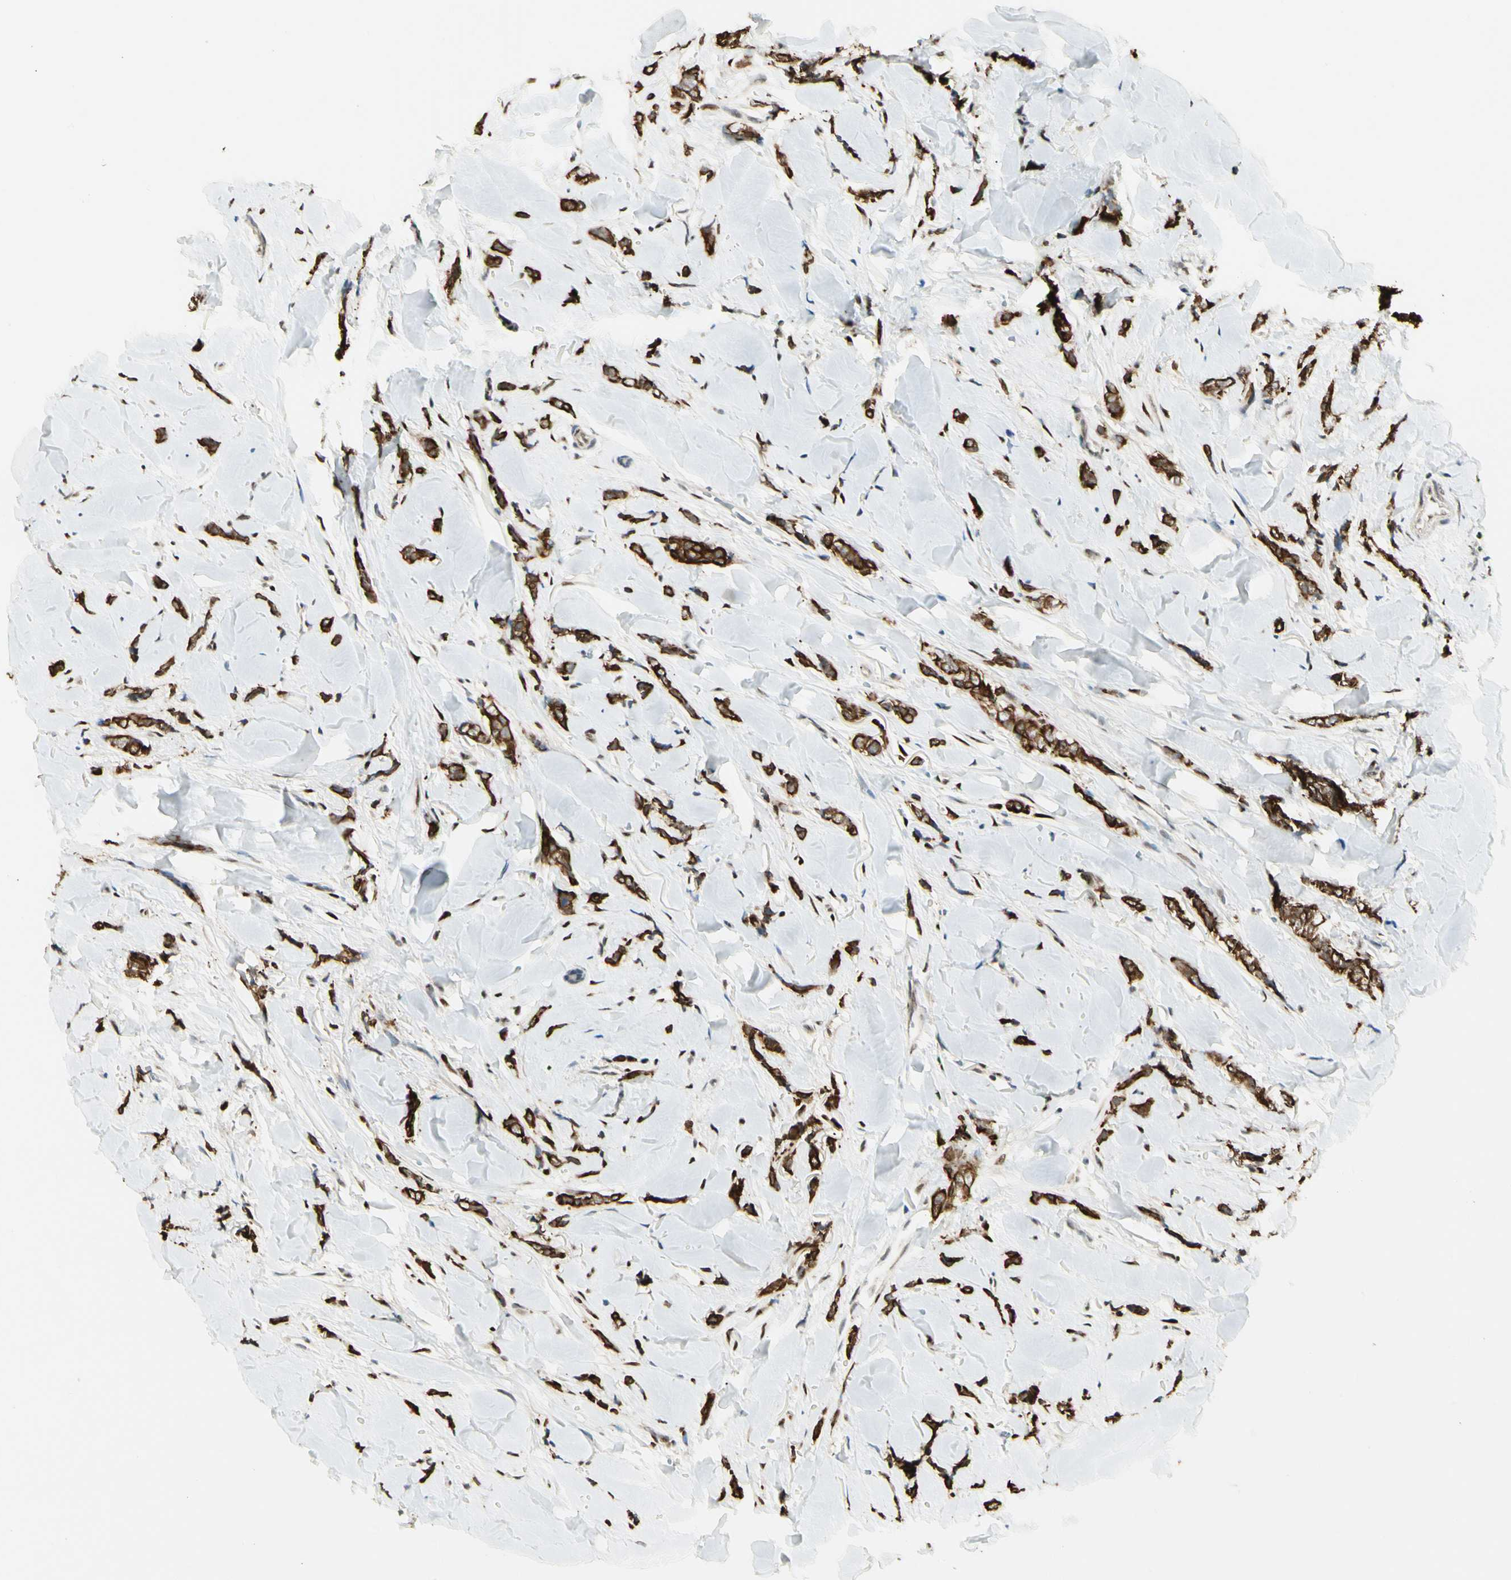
{"staining": {"intensity": "strong", "quantity": ">75%", "location": "cytoplasmic/membranous"}, "tissue": "breast cancer", "cell_type": "Tumor cells", "image_type": "cancer", "snomed": [{"axis": "morphology", "description": "Lobular carcinoma"}, {"axis": "topography", "description": "Skin"}, {"axis": "topography", "description": "Breast"}], "caption": "The micrograph exhibits immunohistochemical staining of lobular carcinoma (breast). There is strong cytoplasmic/membranous expression is appreciated in about >75% of tumor cells. Using DAB (3,3'-diaminobenzidine) (brown) and hematoxylin (blue) stains, captured at high magnification using brightfield microscopy.", "gene": "ATXN1", "patient": {"sex": "female", "age": 46}}